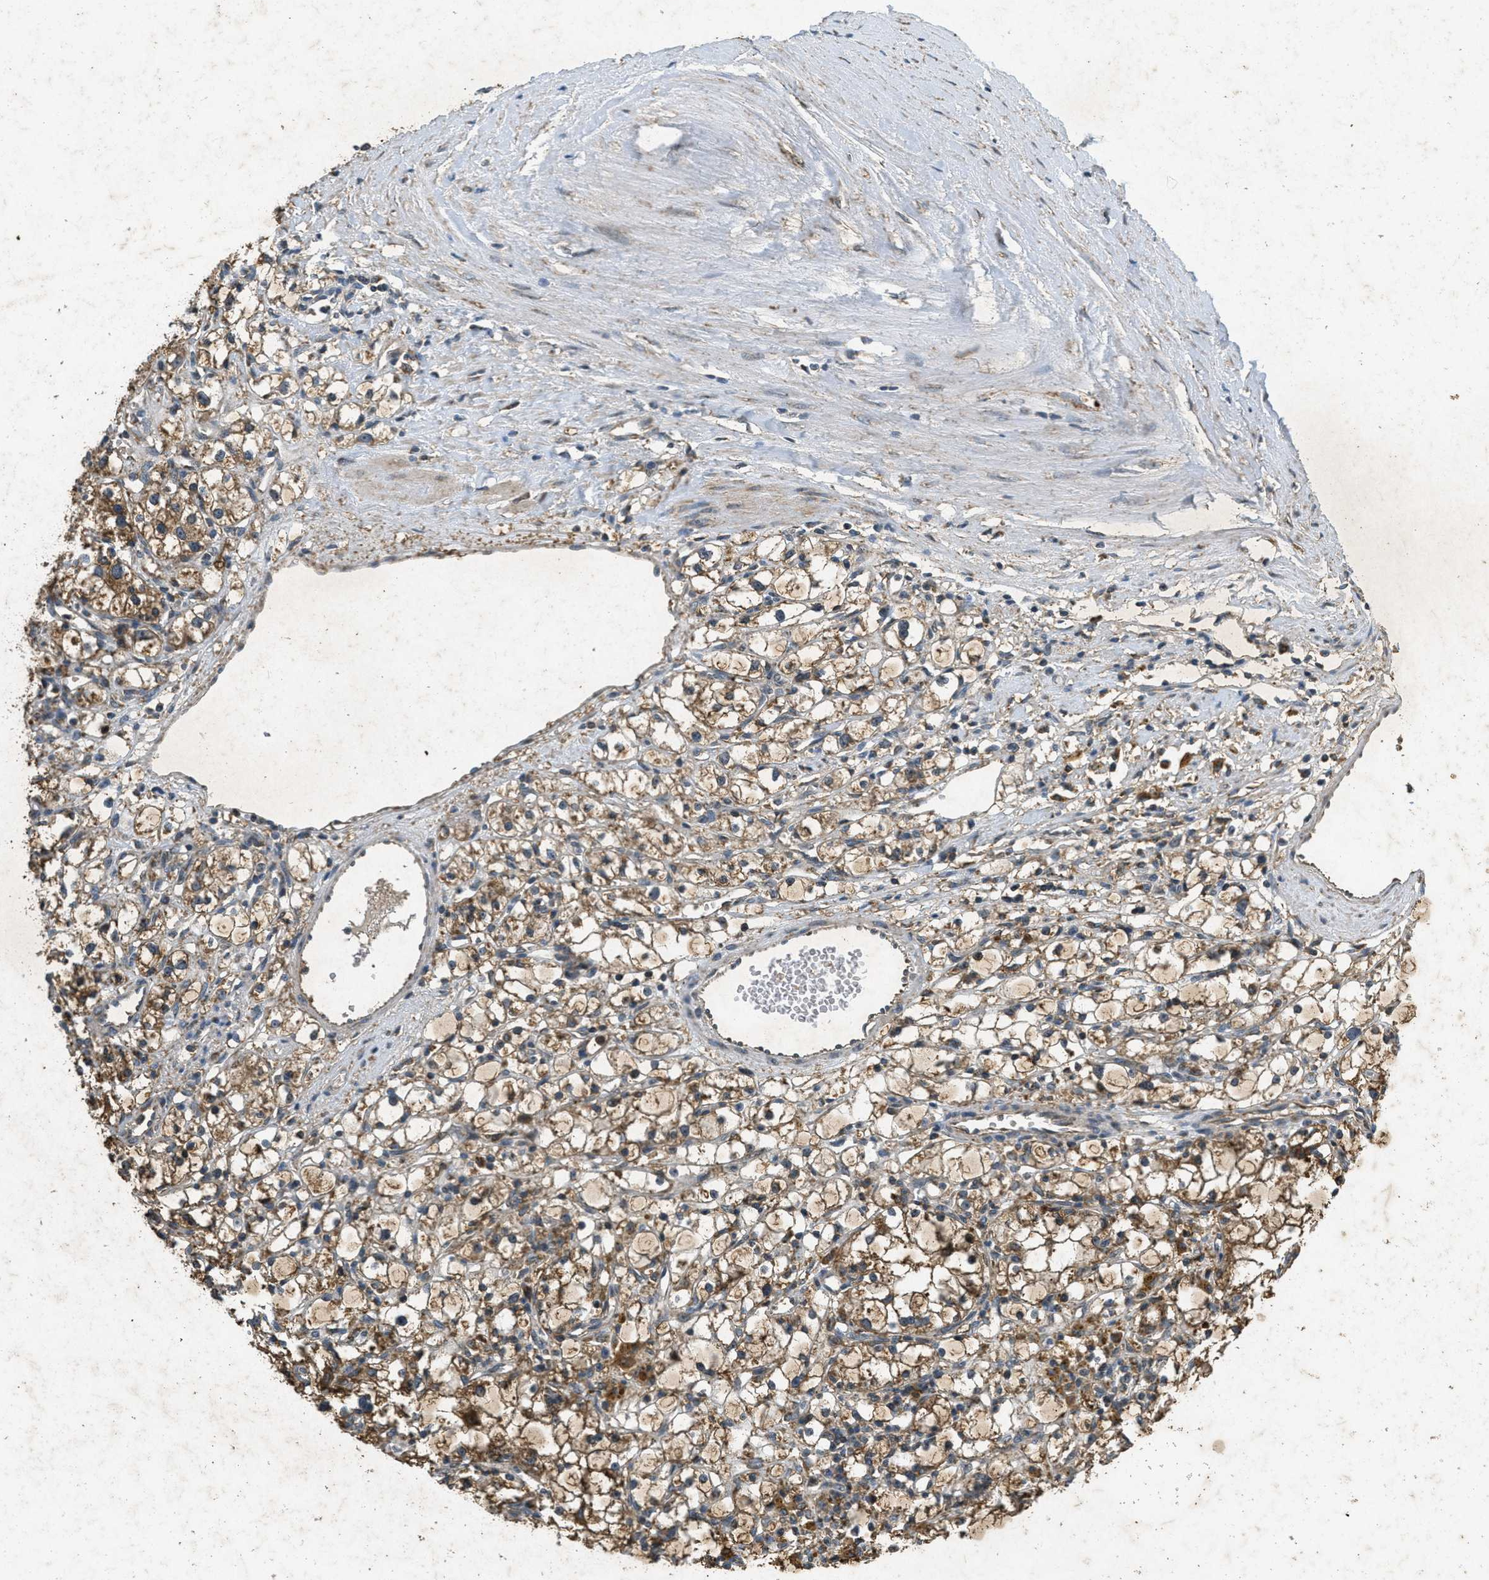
{"staining": {"intensity": "moderate", "quantity": ">75%", "location": "cytoplasmic/membranous"}, "tissue": "renal cancer", "cell_type": "Tumor cells", "image_type": "cancer", "snomed": [{"axis": "morphology", "description": "Adenocarcinoma, NOS"}, {"axis": "topography", "description": "Kidney"}], "caption": "Immunohistochemistry micrograph of neoplastic tissue: adenocarcinoma (renal) stained using immunohistochemistry displays medium levels of moderate protein expression localized specifically in the cytoplasmic/membranous of tumor cells, appearing as a cytoplasmic/membranous brown color.", "gene": "PPP1R15A", "patient": {"sex": "male", "age": 56}}